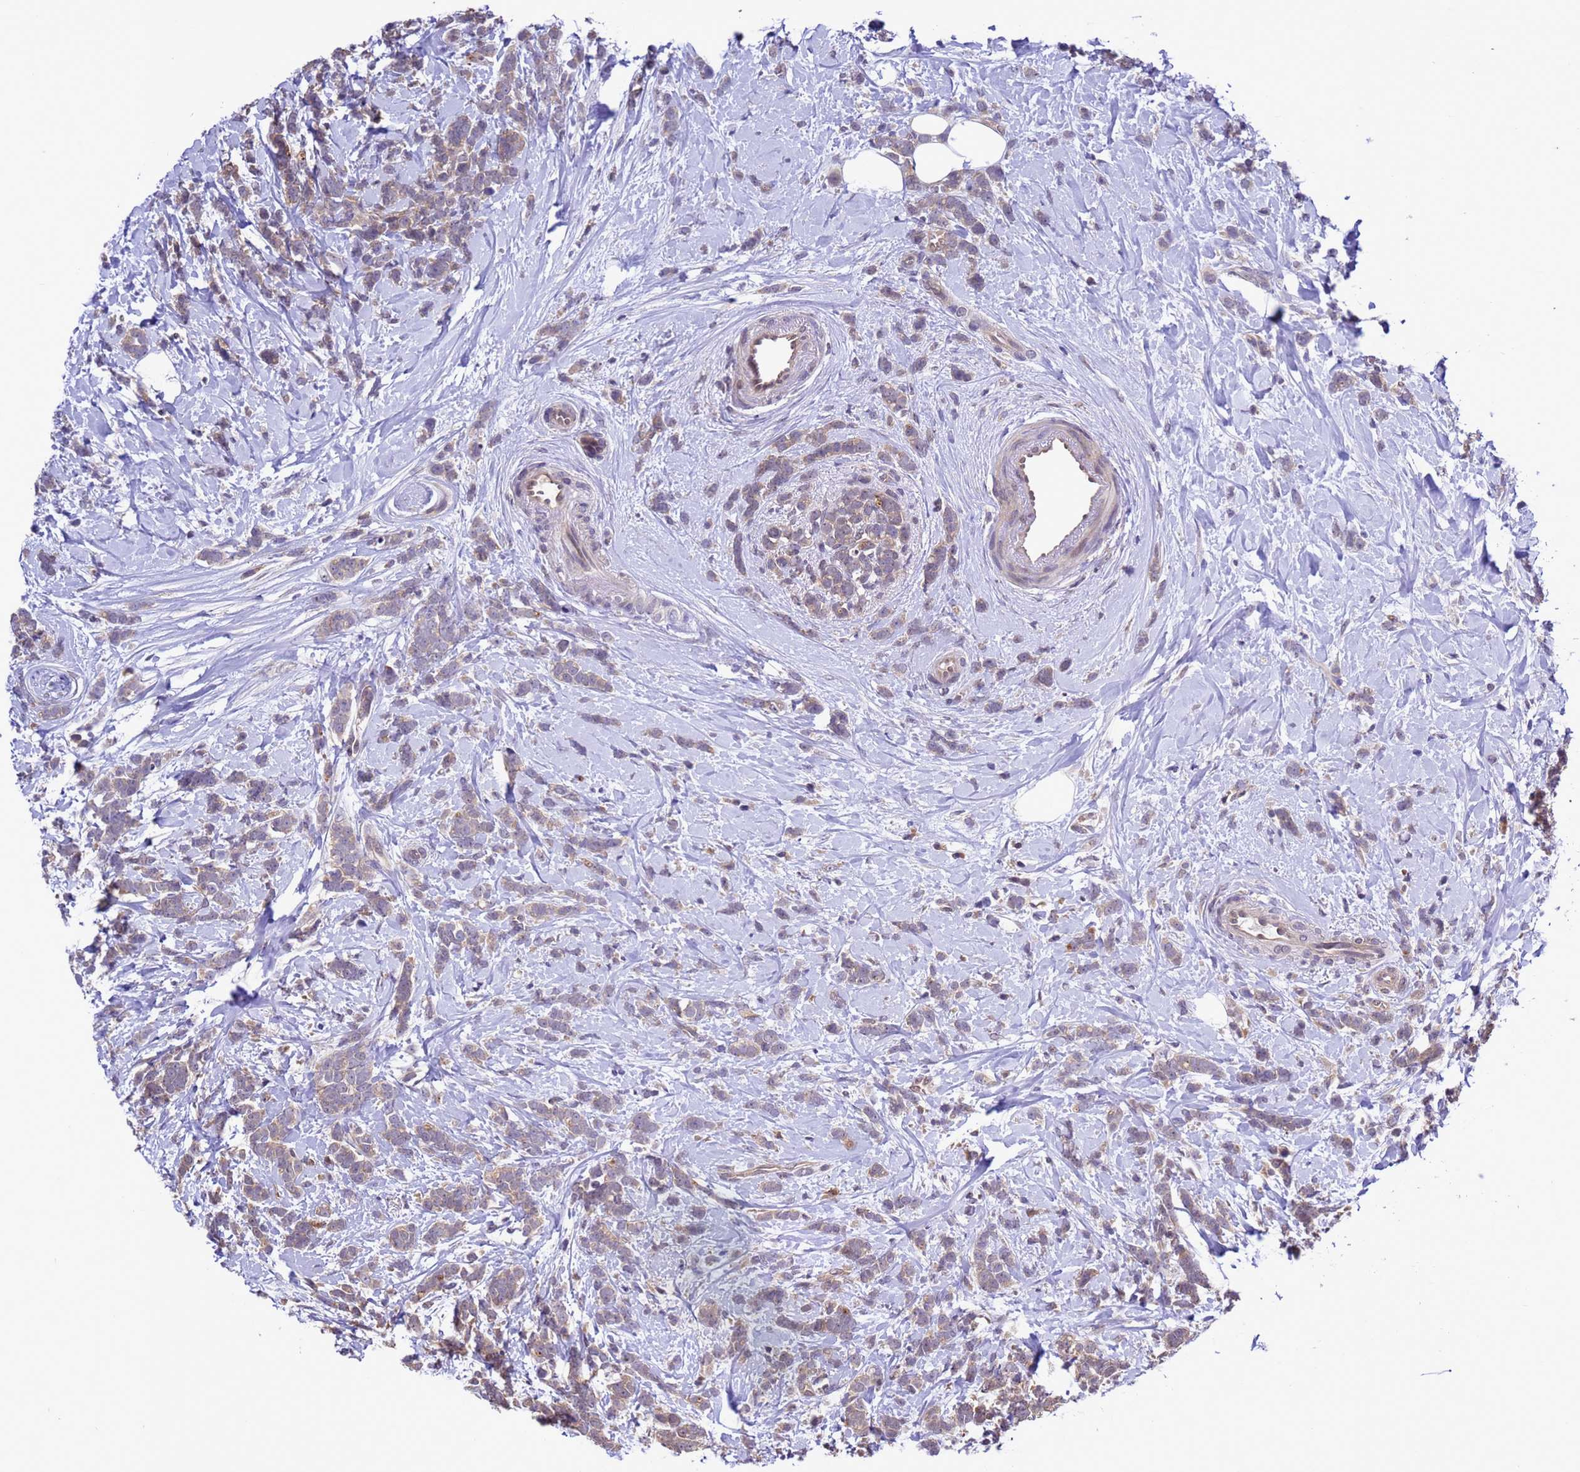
{"staining": {"intensity": "weak", "quantity": "25%-75%", "location": "cytoplasmic/membranous"}, "tissue": "breast cancer", "cell_type": "Tumor cells", "image_type": "cancer", "snomed": [{"axis": "morphology", "description": "Lobular carcinoma"}, {"axis": "topography", "description": "Breast"}], "caption": "Tumor cells reveal low levels of weak cytoplasmic/membranous staining in about 25%-75% of cells in human breast cancer (lobular carcinoma).", "gene": "ZFP69B", "patient": {"sex": "female", "age": 58}}